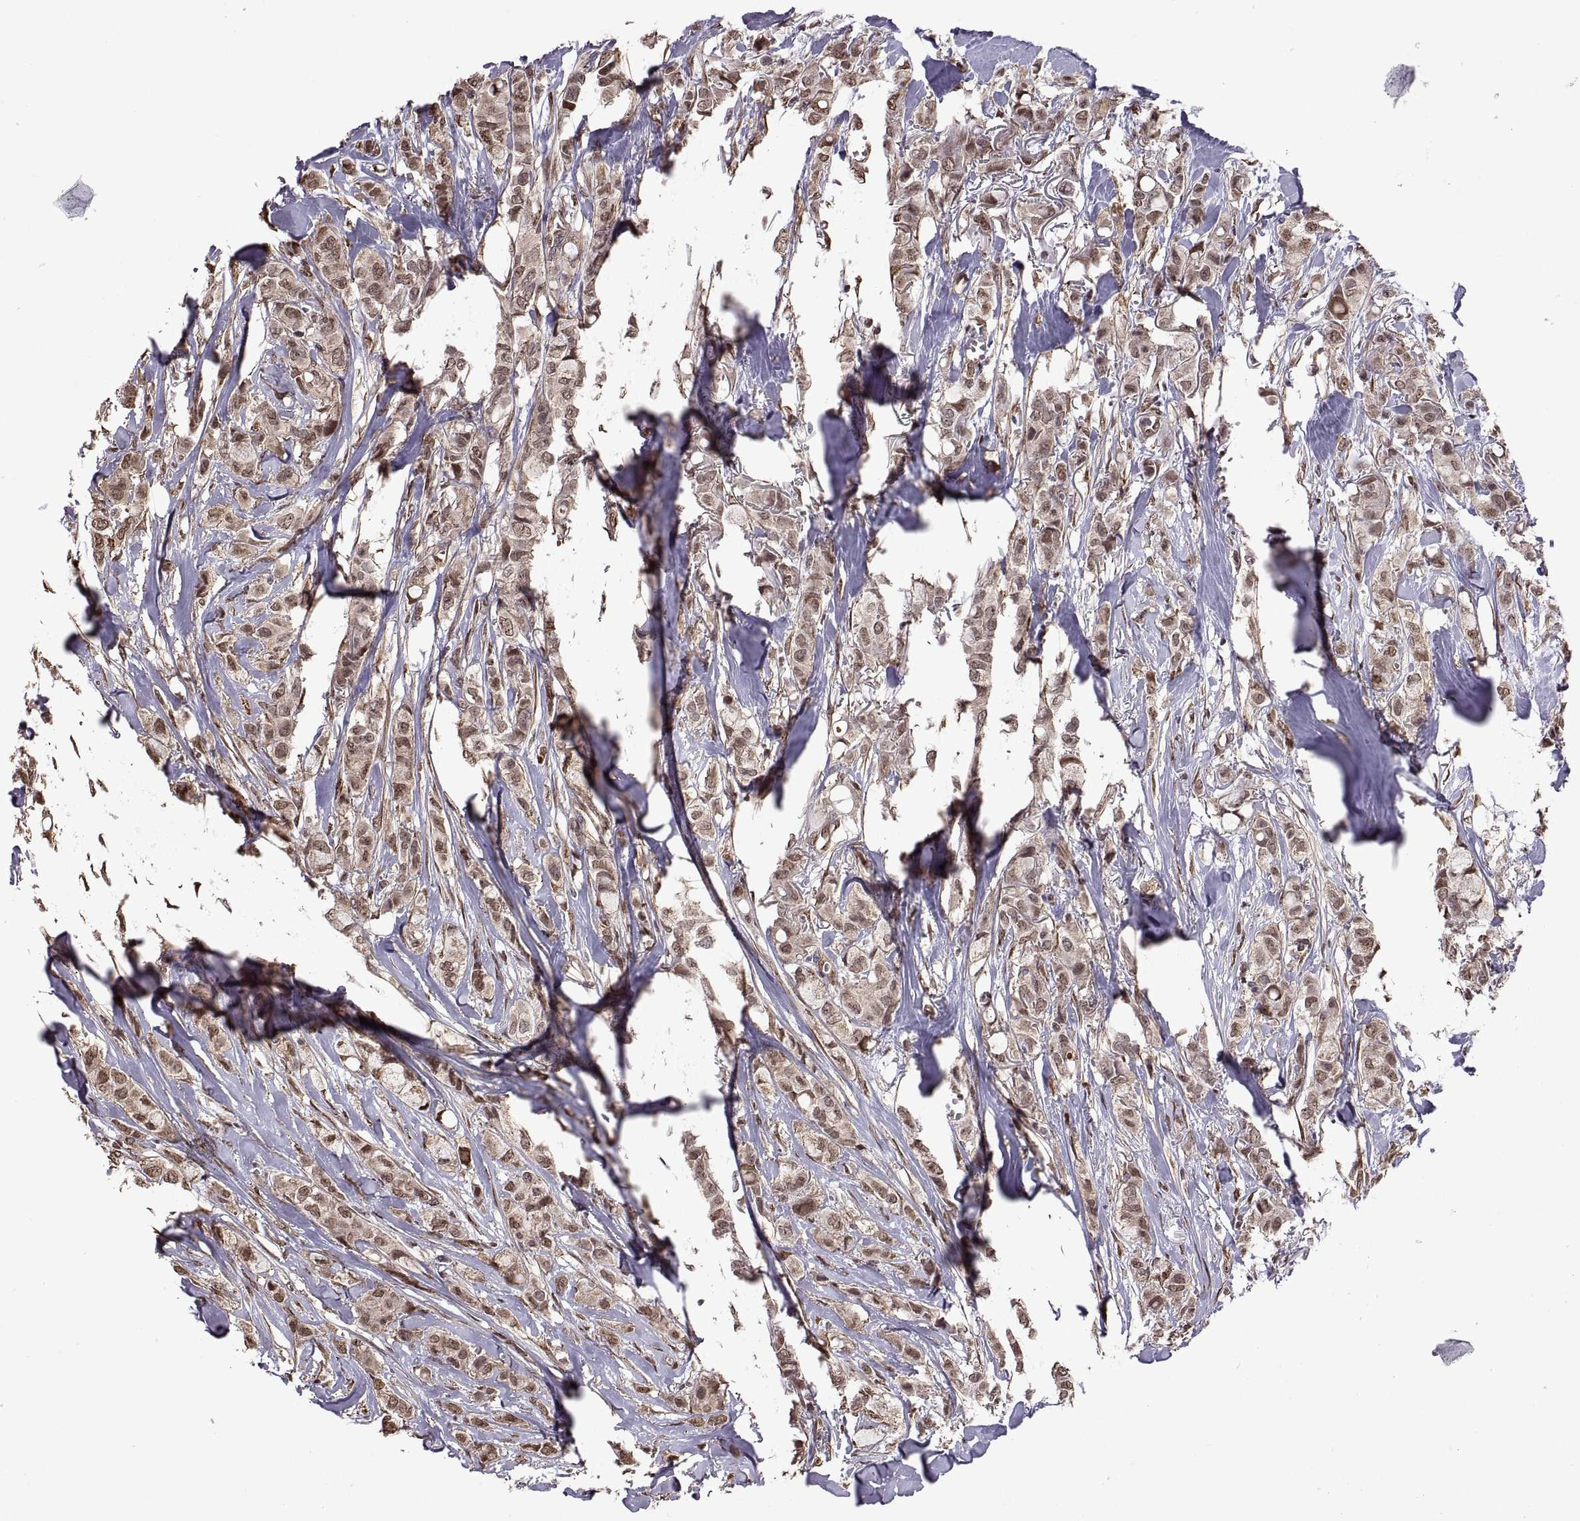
{"staining": {"intensity": "moderate", "quantity": "<25%", "location": "nuclear"}, "tissue": "breast cancer", "cell_type": "Tumor cells", "image_type": "cancer", "snomed": [{"axis": "morphology", "description": "Duct carcinoma"}, {"axis": "topography", "description": "Breast"}], "caption": "Protein staining demonstrates moderate nuclear expression in about <25% of tumor cells in breast cancer. (DAB (3,3'-diaminobenzidine) = brown stain, brightfield microscopy at high magnification).", "gene": "ARRB1", "patient": {"sex": "female", "age": 85}}